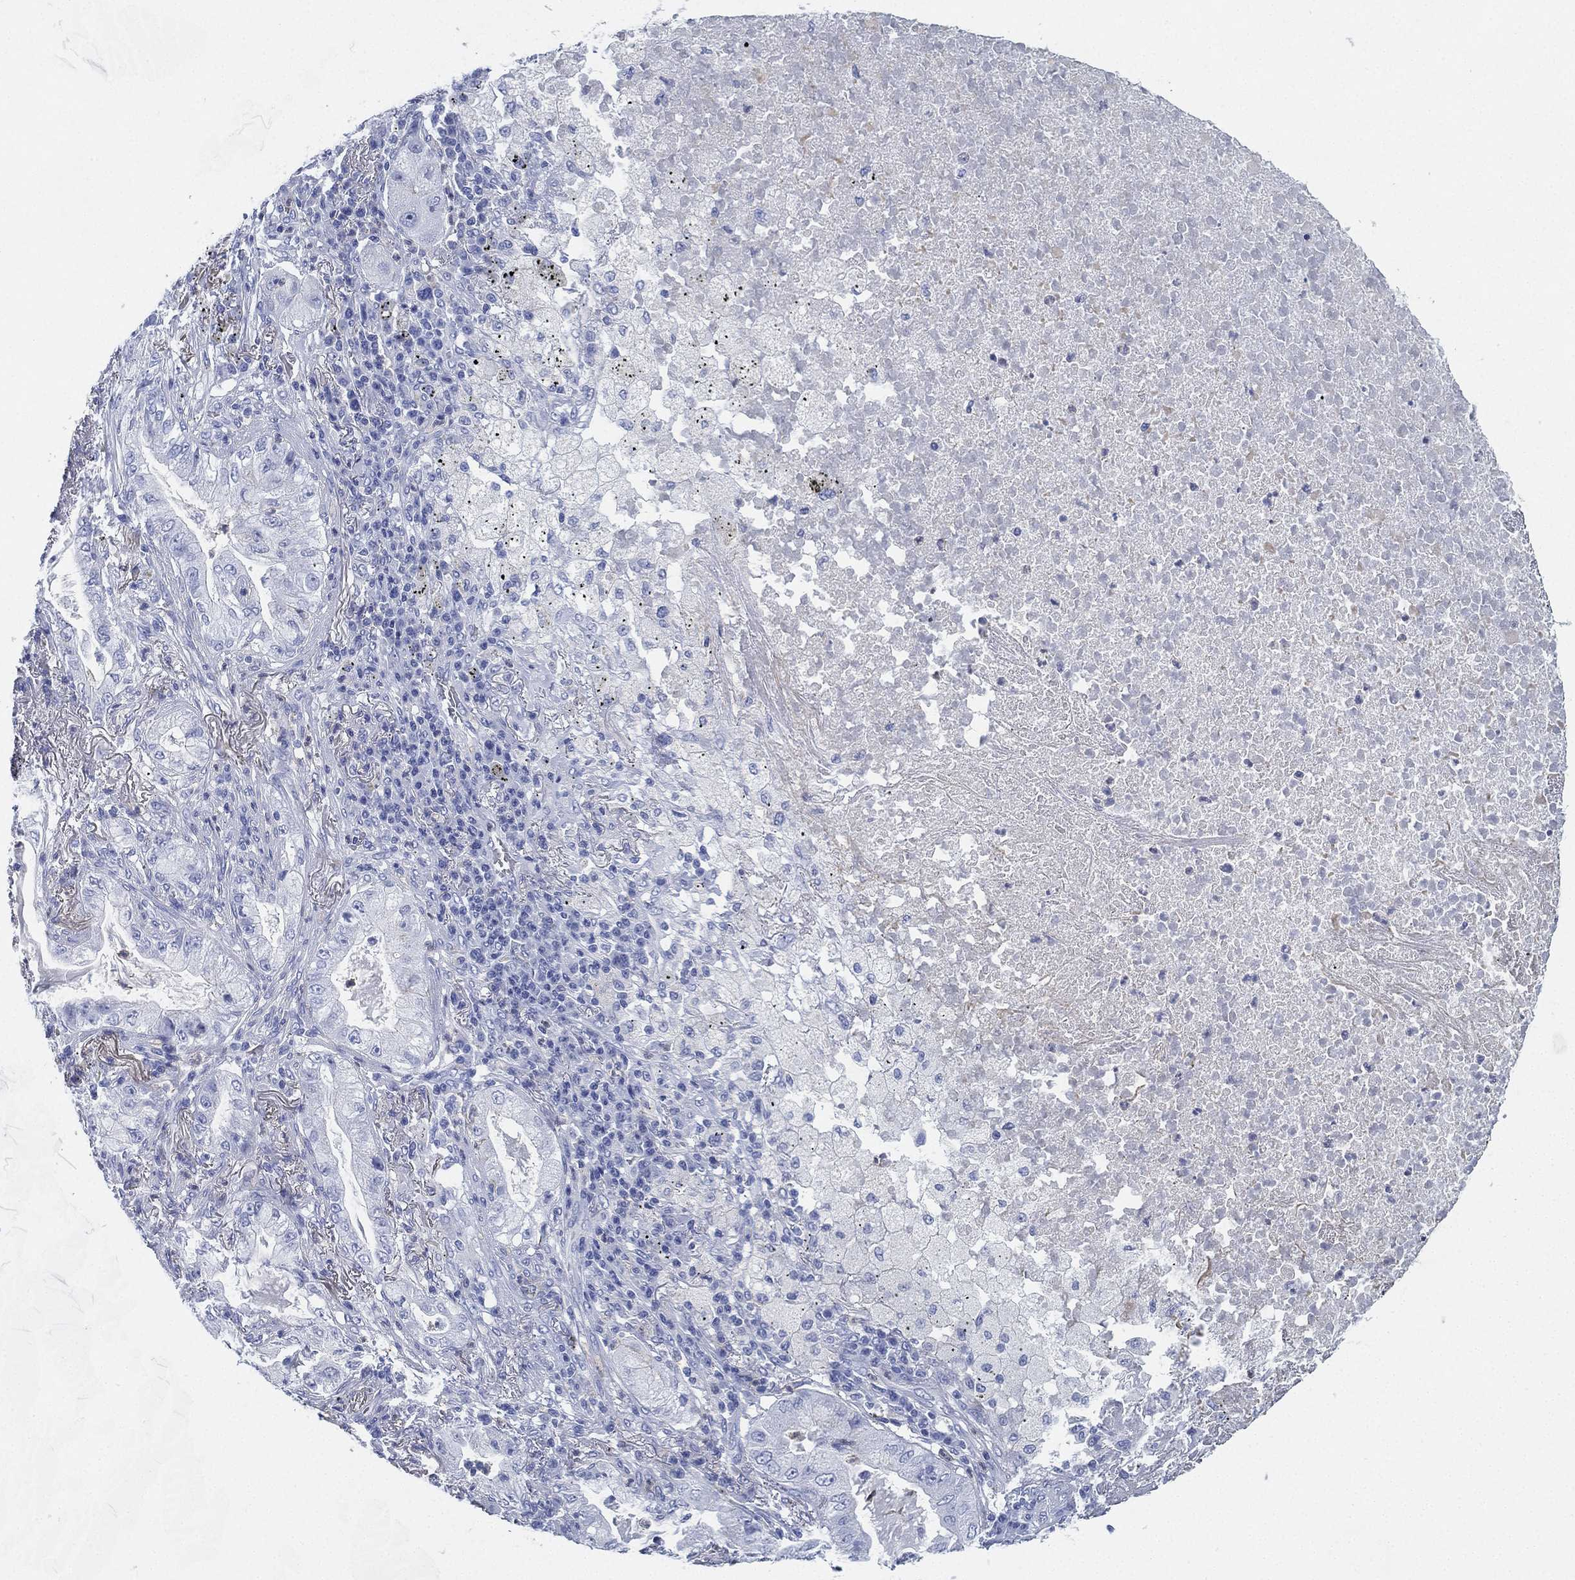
{"staining": {"intensity": "negative", "quantity": "none", "location": "none"}, "tissue": "lung cancer", "cell_type": "Tumor cells", "image_type": "cancer", "snomed": [{"axis": "morphology", "description": "Adenocarcinoma, NOS"}, {"axis": "topography", "description": "Lung"}], "caption": "This image is of lung adenocarcinoma stained with immunohistochemistry to label a protein in brown with the nuclei are counter-stained blue. There is no expression in tumor cells.", "gene": "DEFB121", "patient": {"sex": "female", "age": 73}}